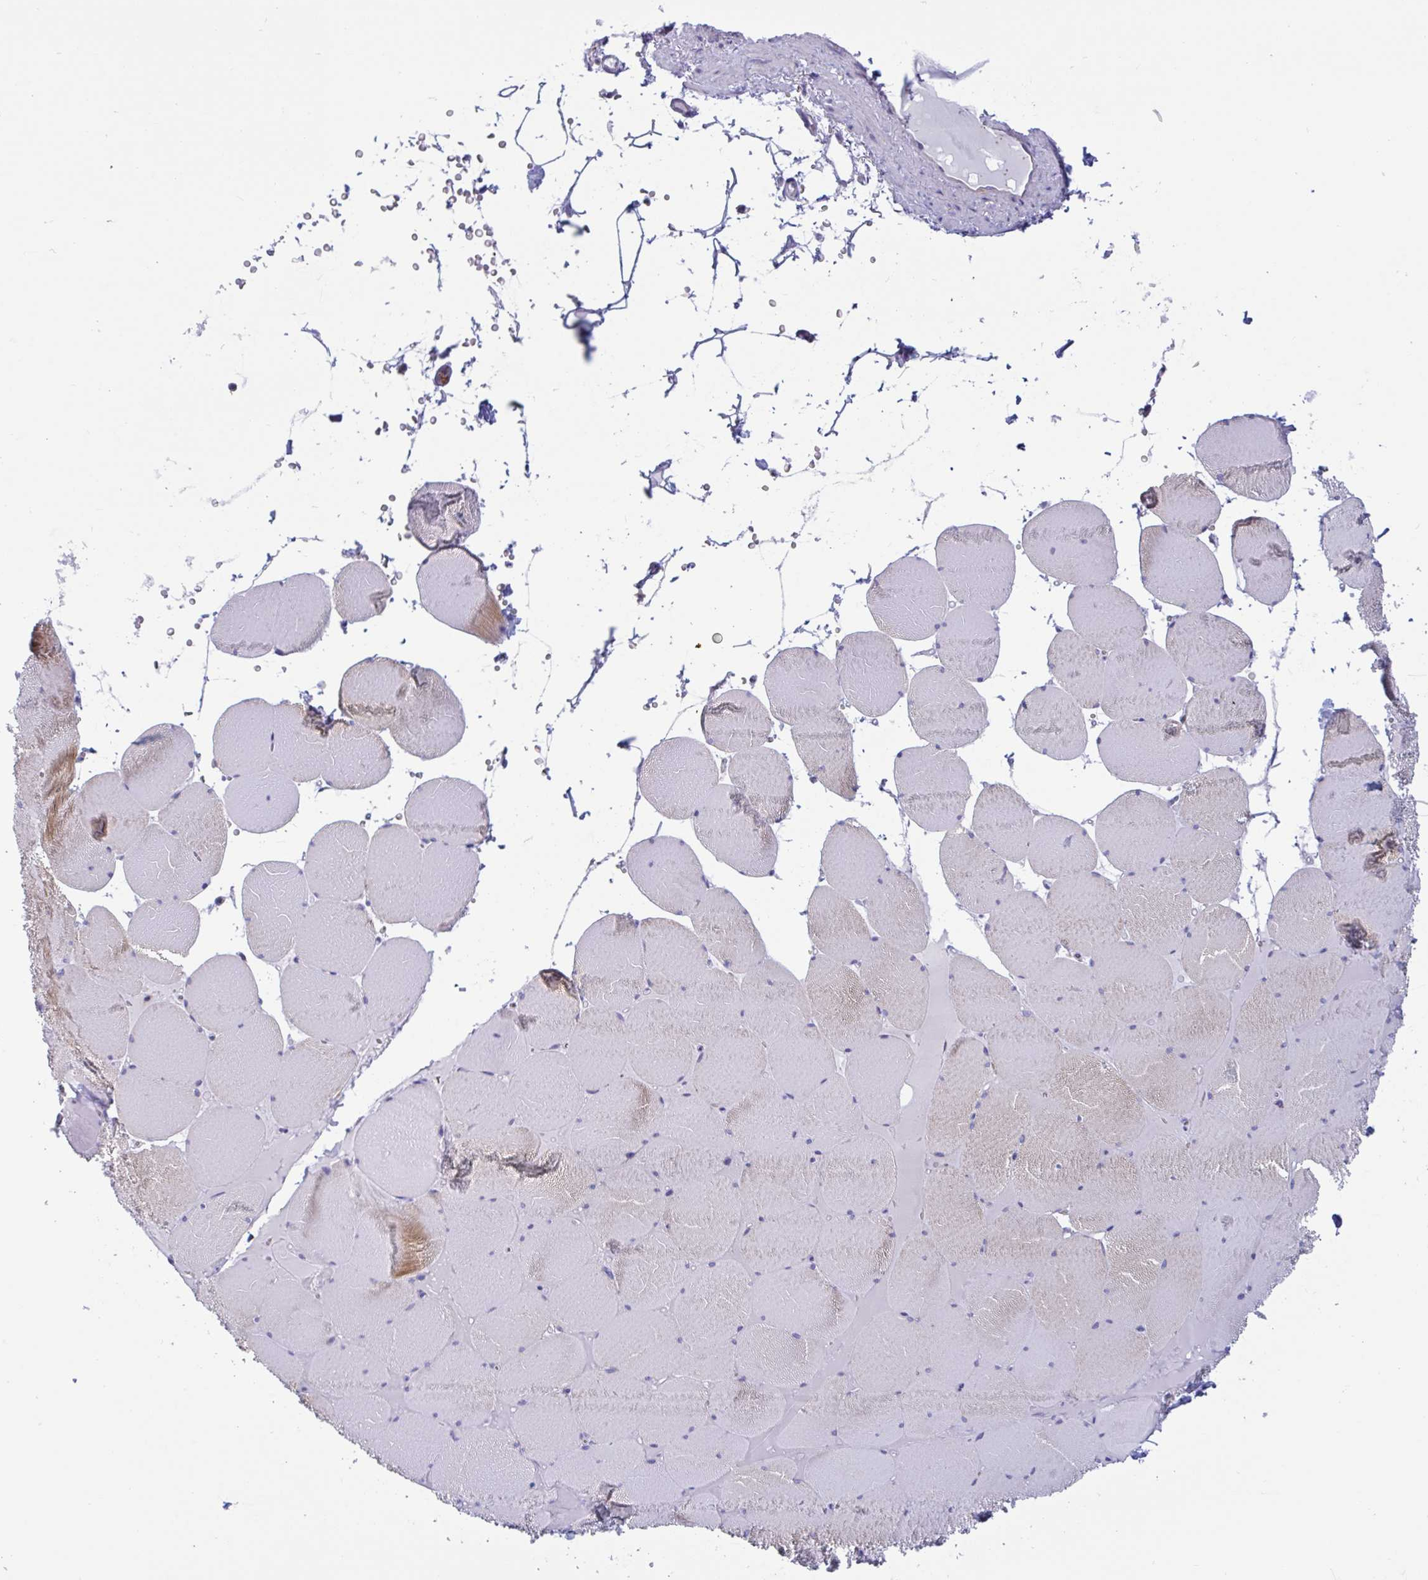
{"staining": {"intensity": "weak", "quantity": "<25%", "location": "cytoplasmic/membranous"}, "tissue": "skeletal muscle", "cell_type": "Myocytes", "image_type": "normal", "snomed": [{"axis": "morphology", "description": "Normal tissue, NOS"}, {"axis": "topography", "description": "Skeletal muscle"}, {"axis": "topography", "description": "Head-Neck"}], "caption": "IHC histopathology image of unremarkable human skeletal muscle stained for a protein (brown), which demonstrates no positivity in myocytes.", "gene": "OXLD1", "patient": {"sex": "male", "age": 66}}